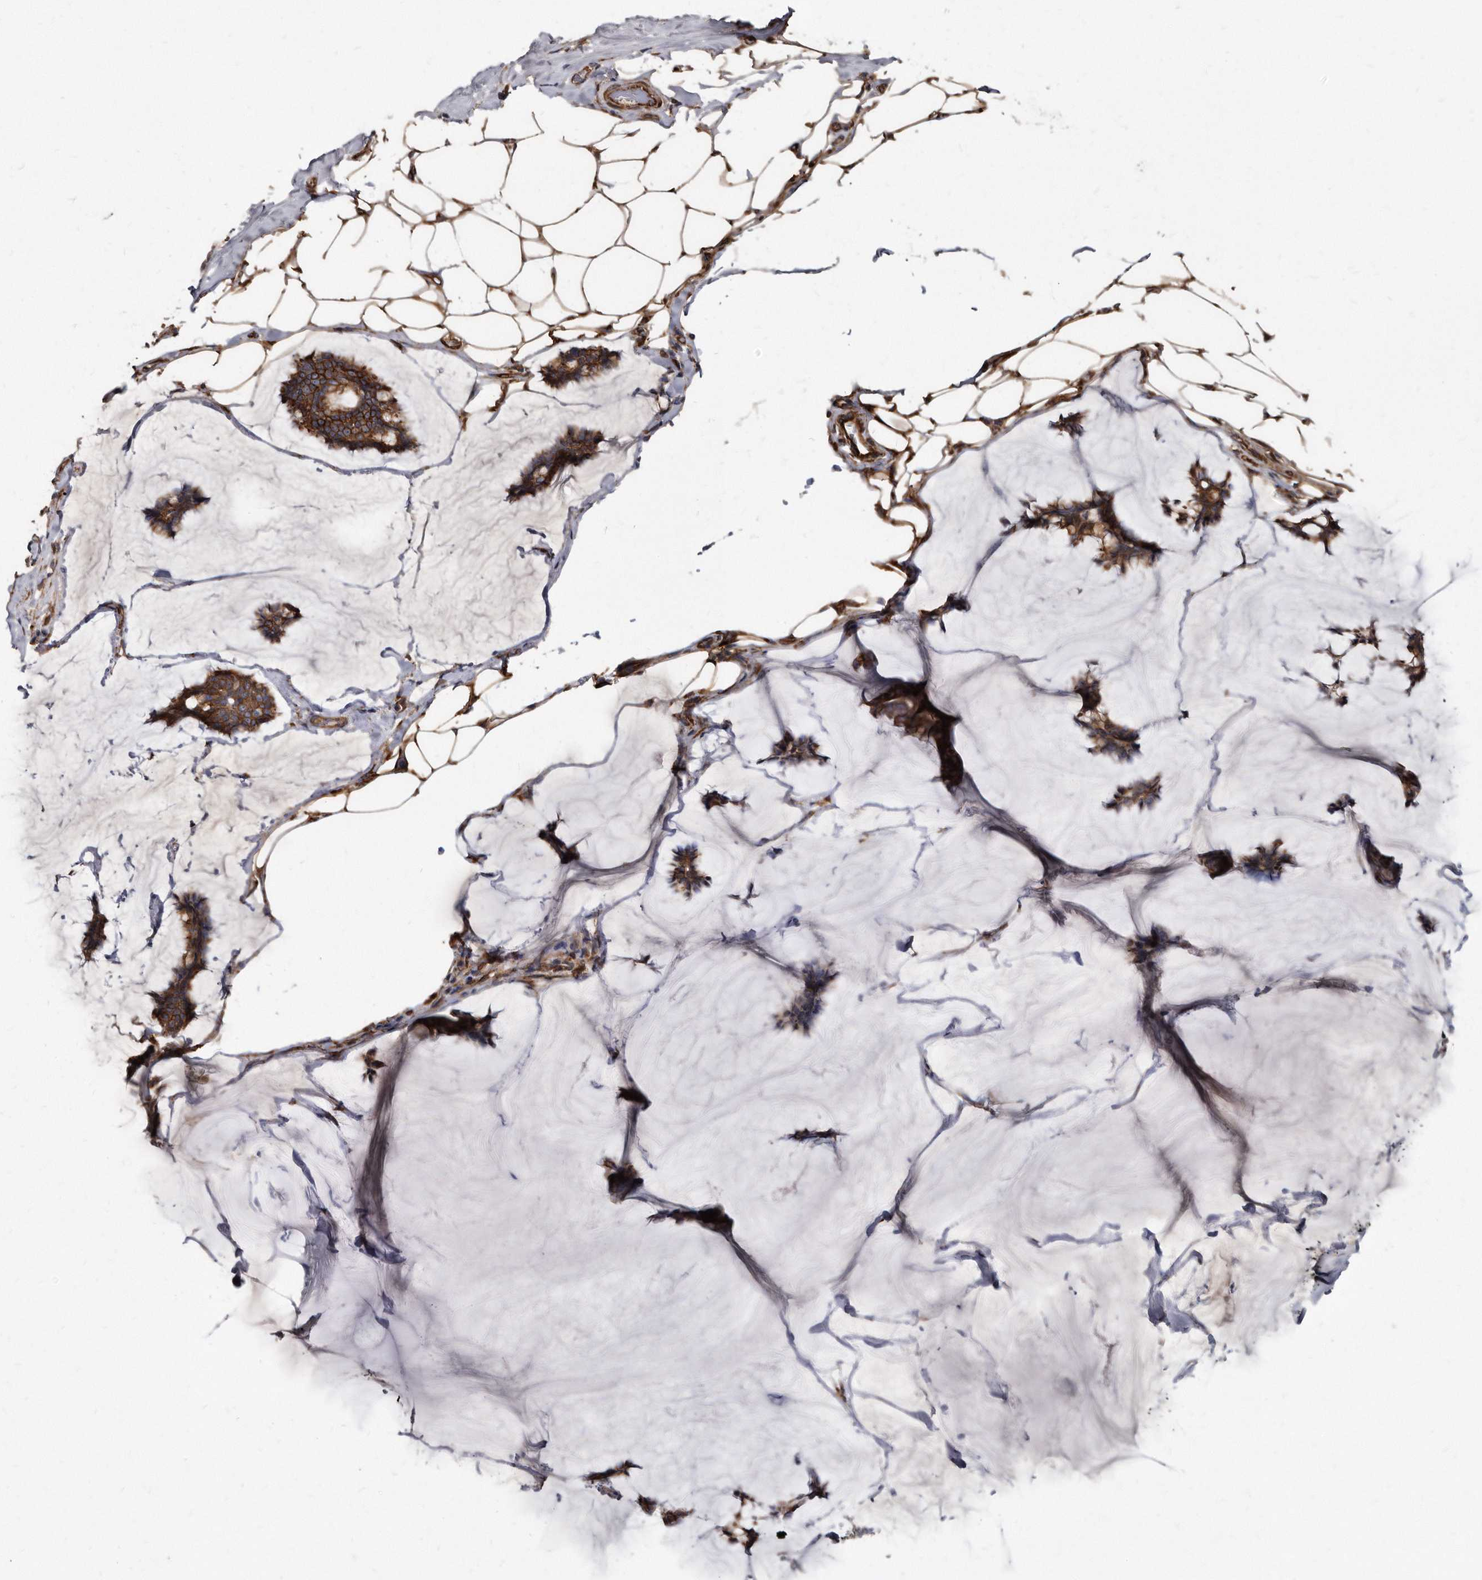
{"staining": {"intensity": "strong", "quantity": ">75%", "location": "cytoplasmic/membranous"}, "tissue": "breast cancer", "cell_type": "Tumor cells", "image_type": "cancer", "snomed": [{"axis": "morphology", "description": "Duct carcinoma"}, {"axis": "topography", "description": "Breast"}], "caption": "Breast cancer (infiltrating ductal carcinoma) stained with immunohistochemistry reveals strong cytoplasmic/membranous staining in about >75% of tumor cells.", "gene": "KCTD20", "patient": {"sex": "female", "age": 93}}